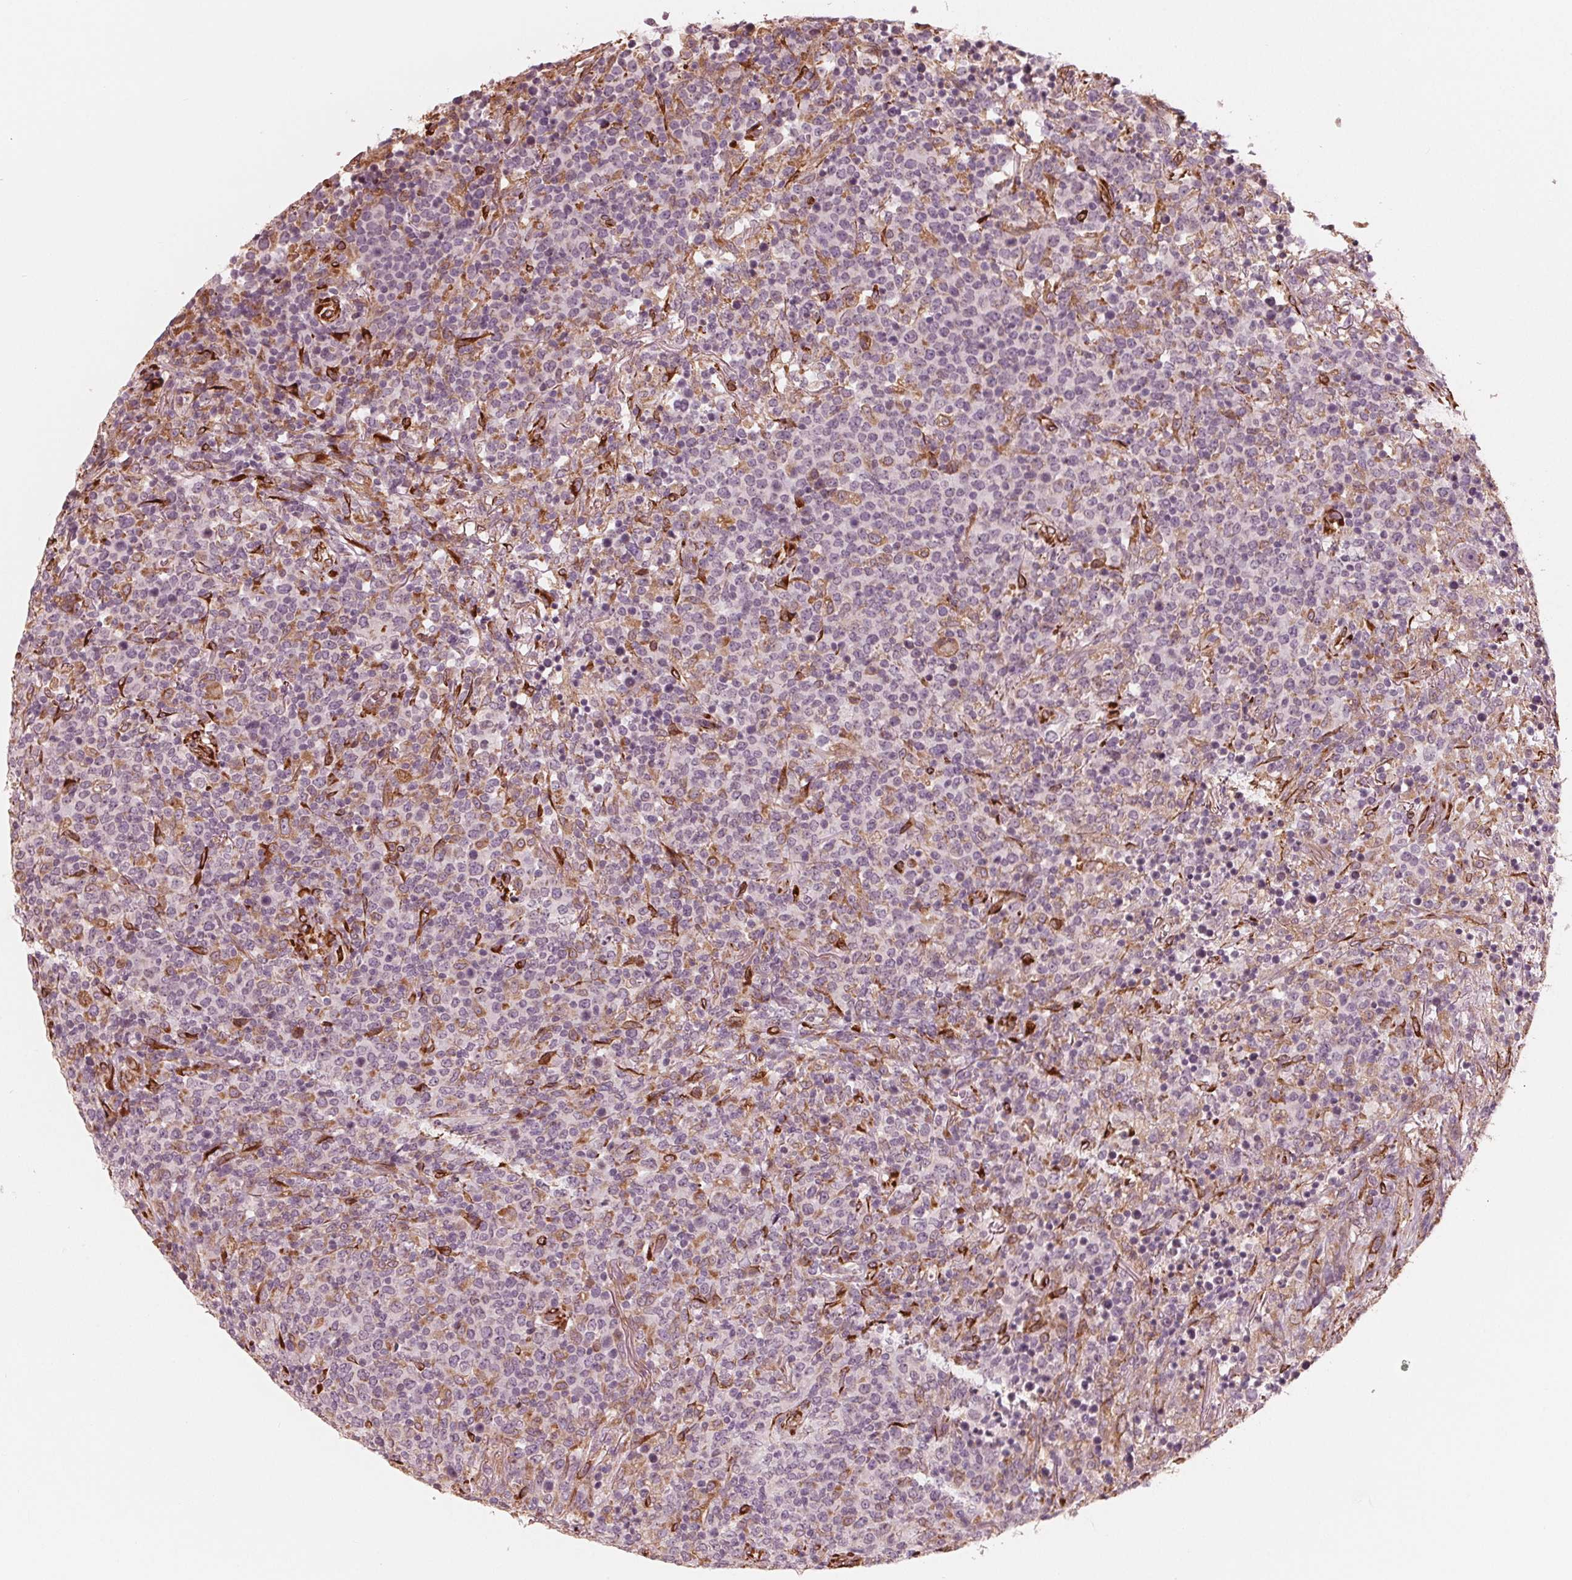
{"staining": {"intensity": "negative", "quantity": "none", "location": "none"}, "tissue": "lymphoma", "cell_type": "Tumor cells", "image_type": "cancer", "snomed": [{"axis": "morphology", "description": "Malignant lymphoma, non-Hodgkin's type, High grade"}, {"axis": "topography", "description": "Lung"}], "caption": "Immunohistochemistry (IHC) micrograph of lymphoma stained for a protein (brown), which shows no staining in tumor cells.", "gene": "IKBIP", "patient": {"sex": "male", "age": 79}}